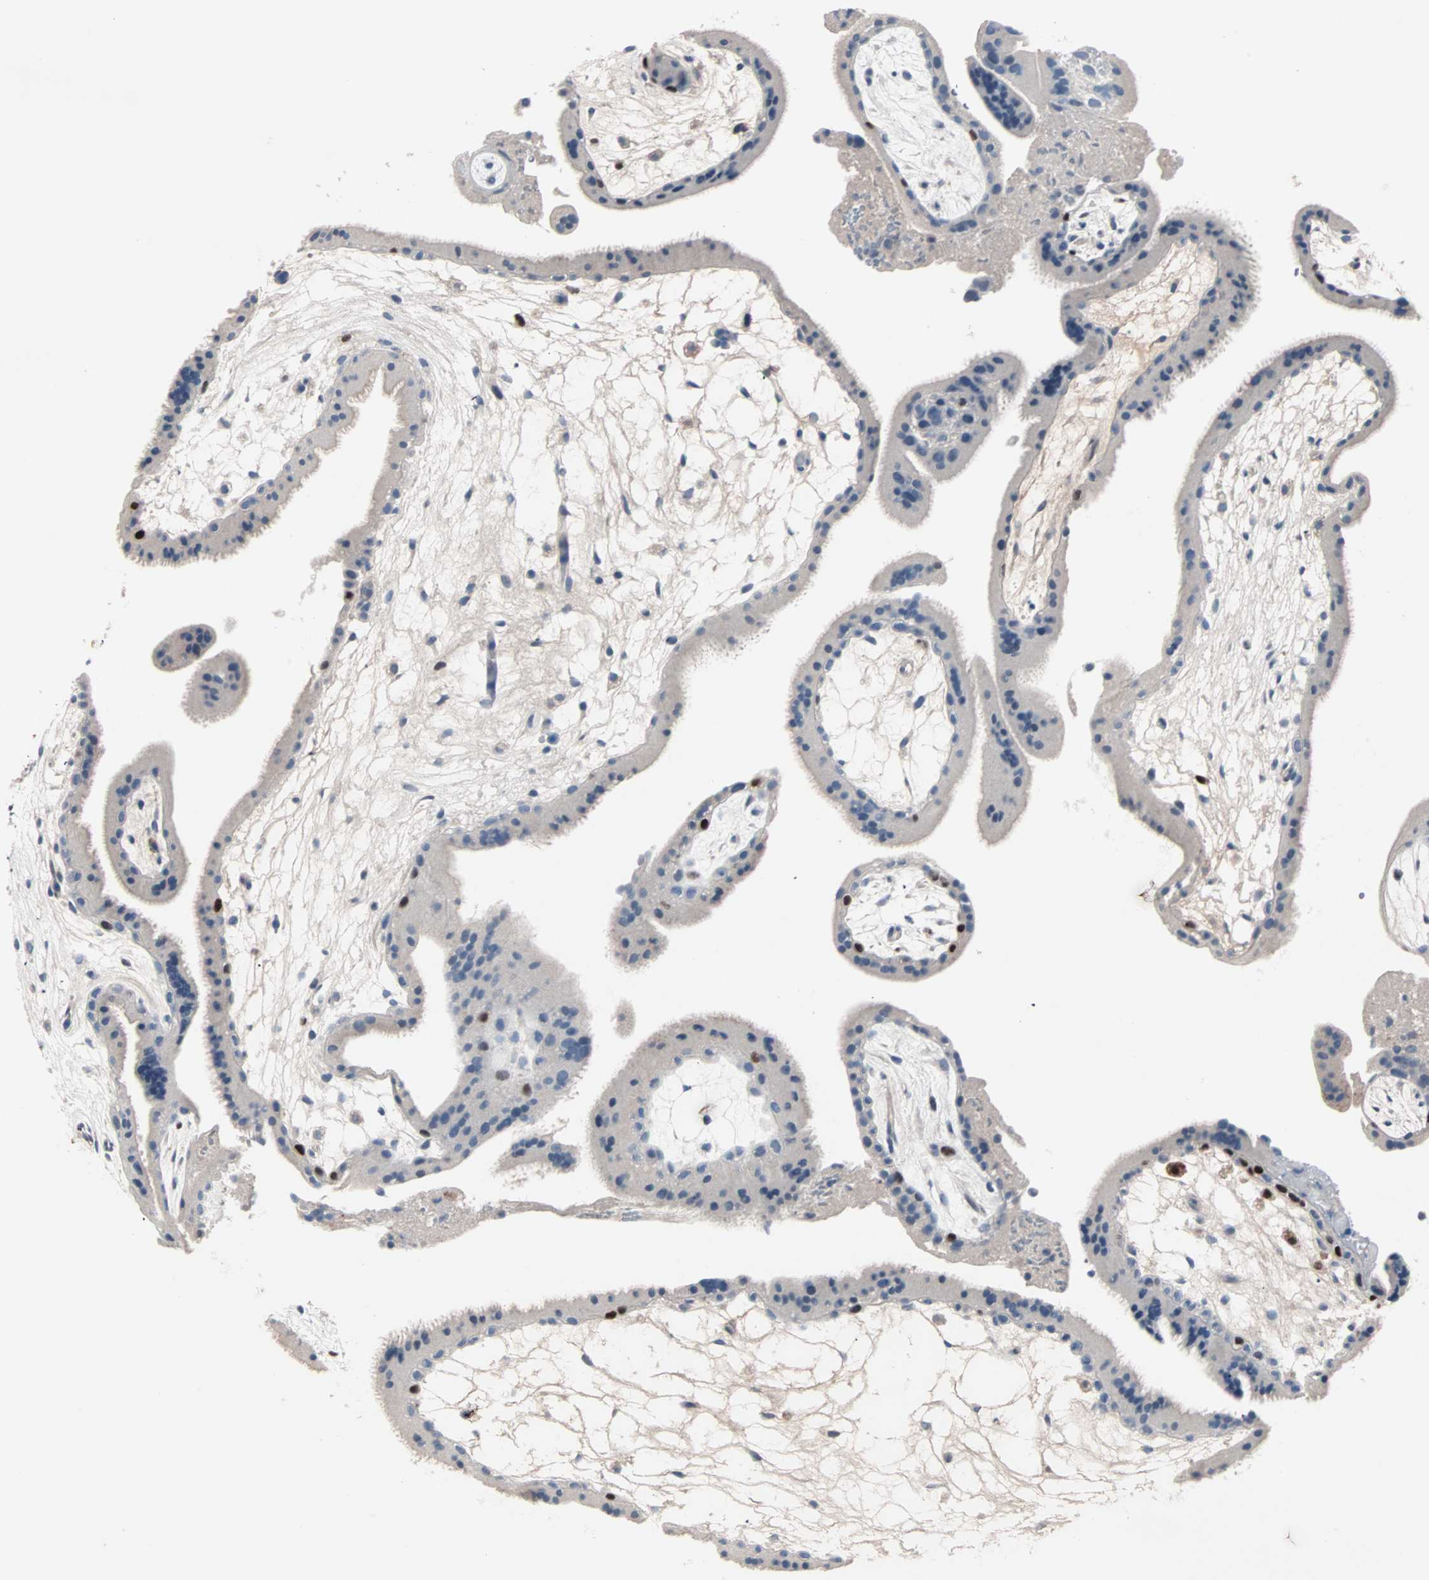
{"staining": {"intensity": "negative", "quantity": "none", "location": "none"}, "tissue": "placenta", "cell_type": "Decidual cells", "image_type": "normal", "snomed": [{"axis": "morphology", "description": "Normal tissue, NOS"}, {"axis": "topography", "description": "Placenta"}], "caption": "DAB immunohistochemical staining of benign placenta exhibits no significant staining in decidual cells. (DAB immunohistochemistry with hematoxylin counter stain).", "gene": "CCNE2", "patient": {"sex": "female", "age": 19}}